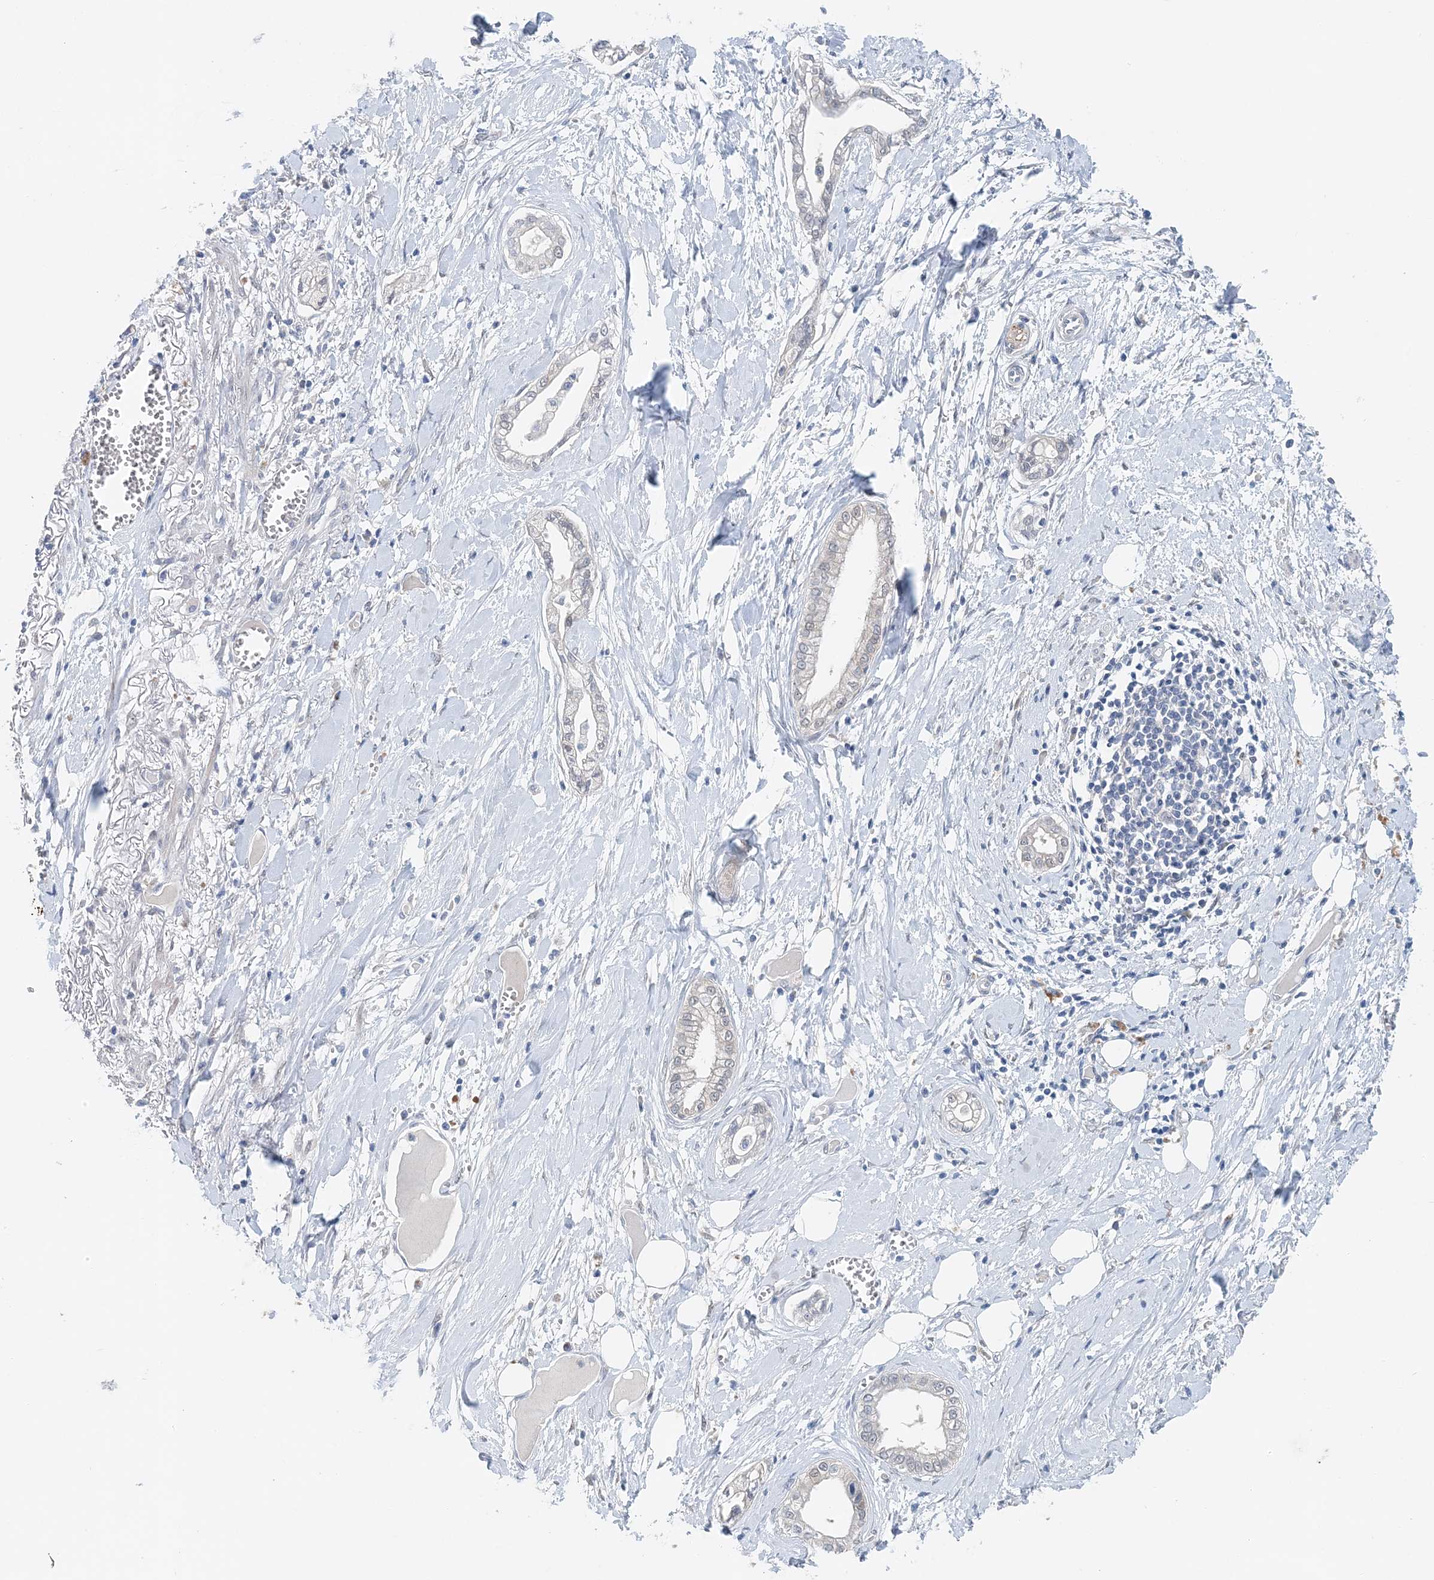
{"staining": {"intensity": "negative", "quantity": "none", "location": "none"}, "tissue": "pancreatic cancer", "cell_type": "Tumor cells", "image_type": "cancer", "snomed": [{"axis": "morphology", "description": "Adenocarcinoma, NOS"}, {"axis": "topography", "description": "Pancreas"}], "caption": "IHC image of human pancreatic cancer (adenocarcinoma) stained for a protein (brown), which shows no positivity in tumor cells.", "gene": "PFN2", "patient": {"sex": "male", "age": 68}}